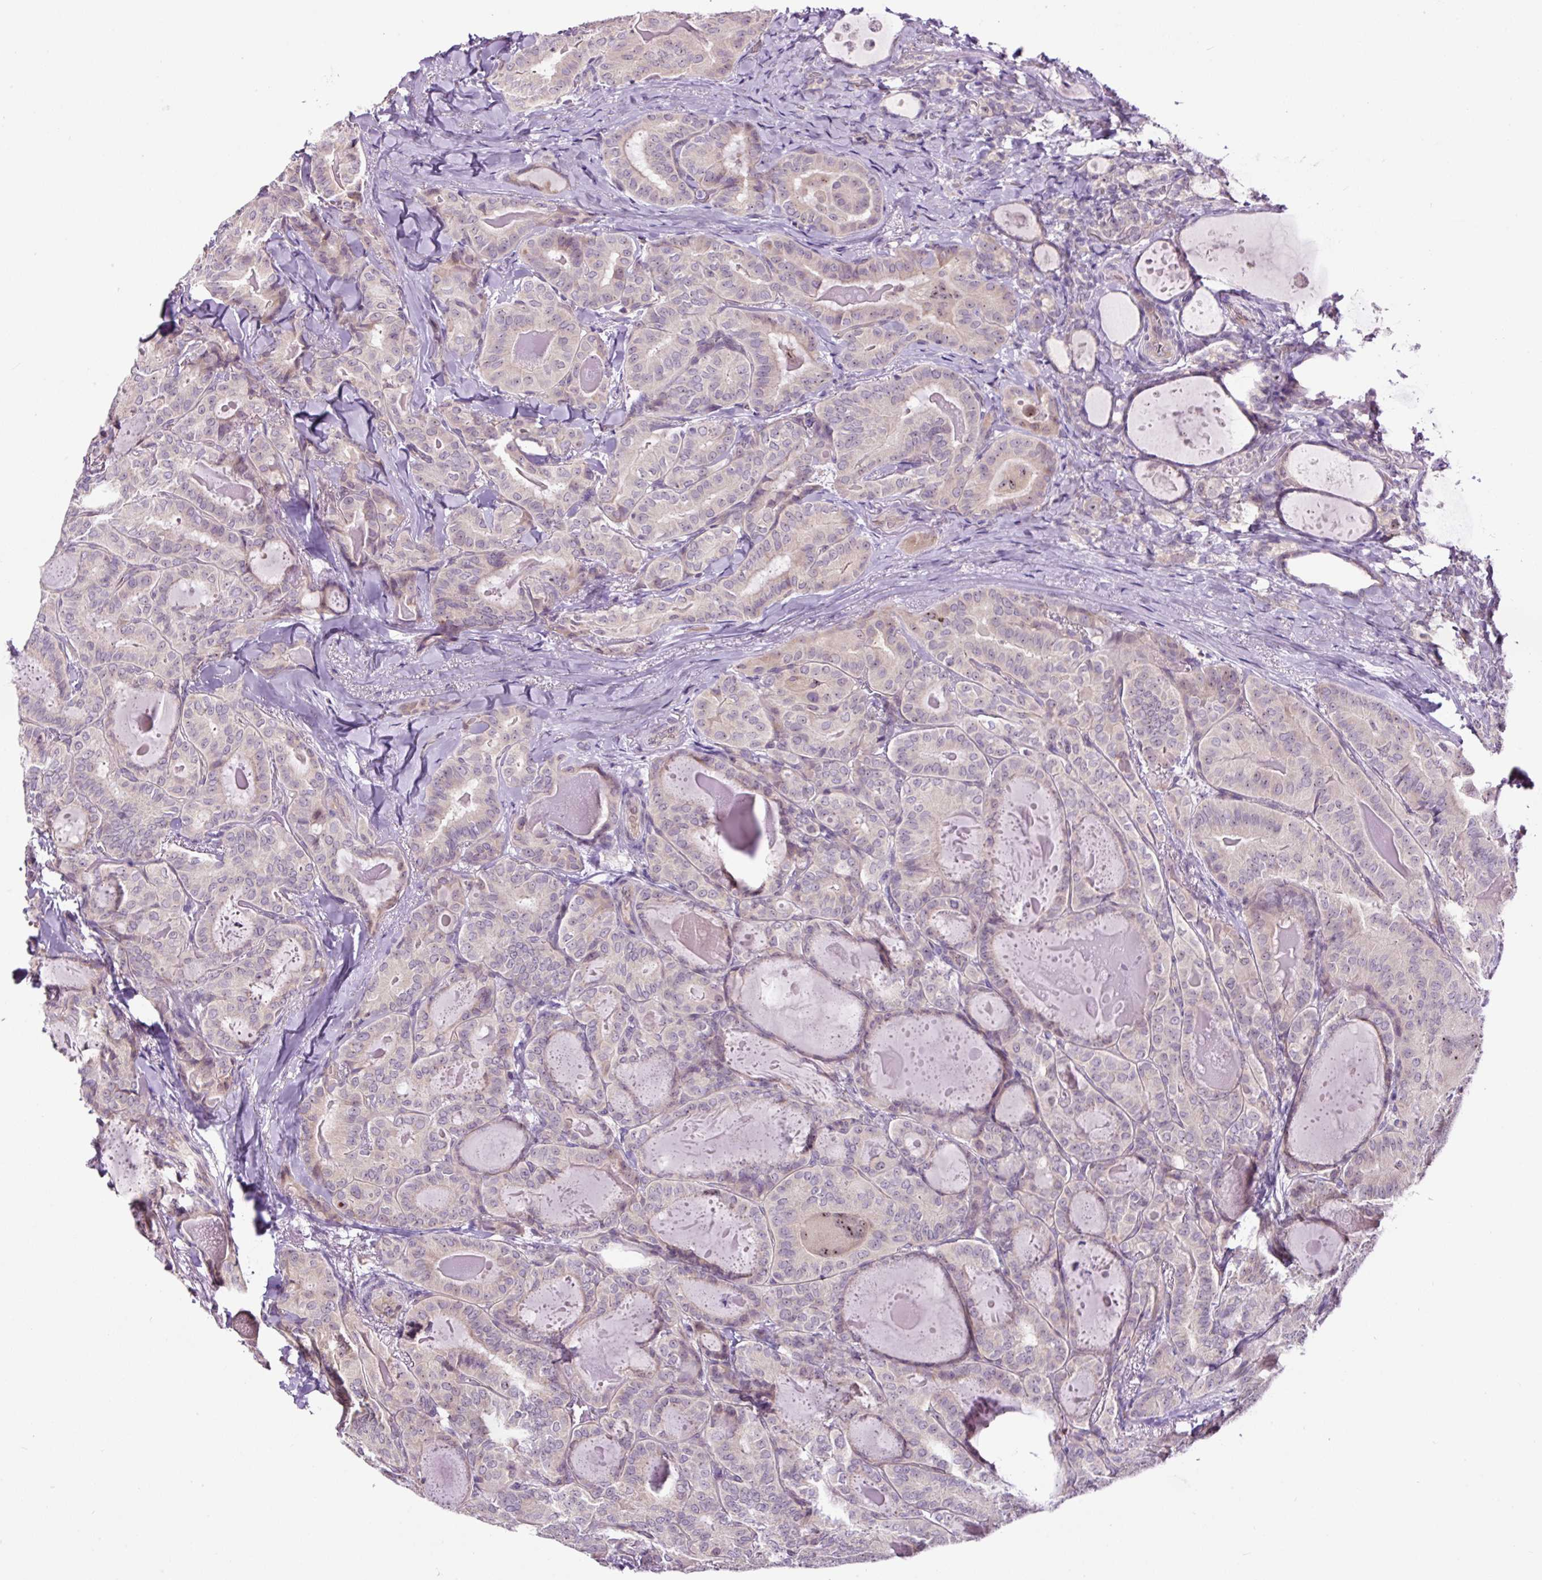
{"staining": {"intensity": "weak", "quantity": "<25%", "location": "cytoplasmic/membranous,nuclear"}, "tissue": "thyroid cancer", "cell_type": "Tumor cells", "image_type": "cancer", "snomed": [{"axis": "morphology", "description": "Papillary adenocarcinoma, NOS"}, {"axis": "topography", "description": "Thyroid gland"}], "caption": "An image of thyroid papillary adenocarcinoma stained for a protein displays no brown staining in tumor cells. (Brightfield microscopy of DAB immunohistochemistry (IHC) at high magnification).", "gene": "NOM1", "patient": {"sex": "female", "age": 68}}